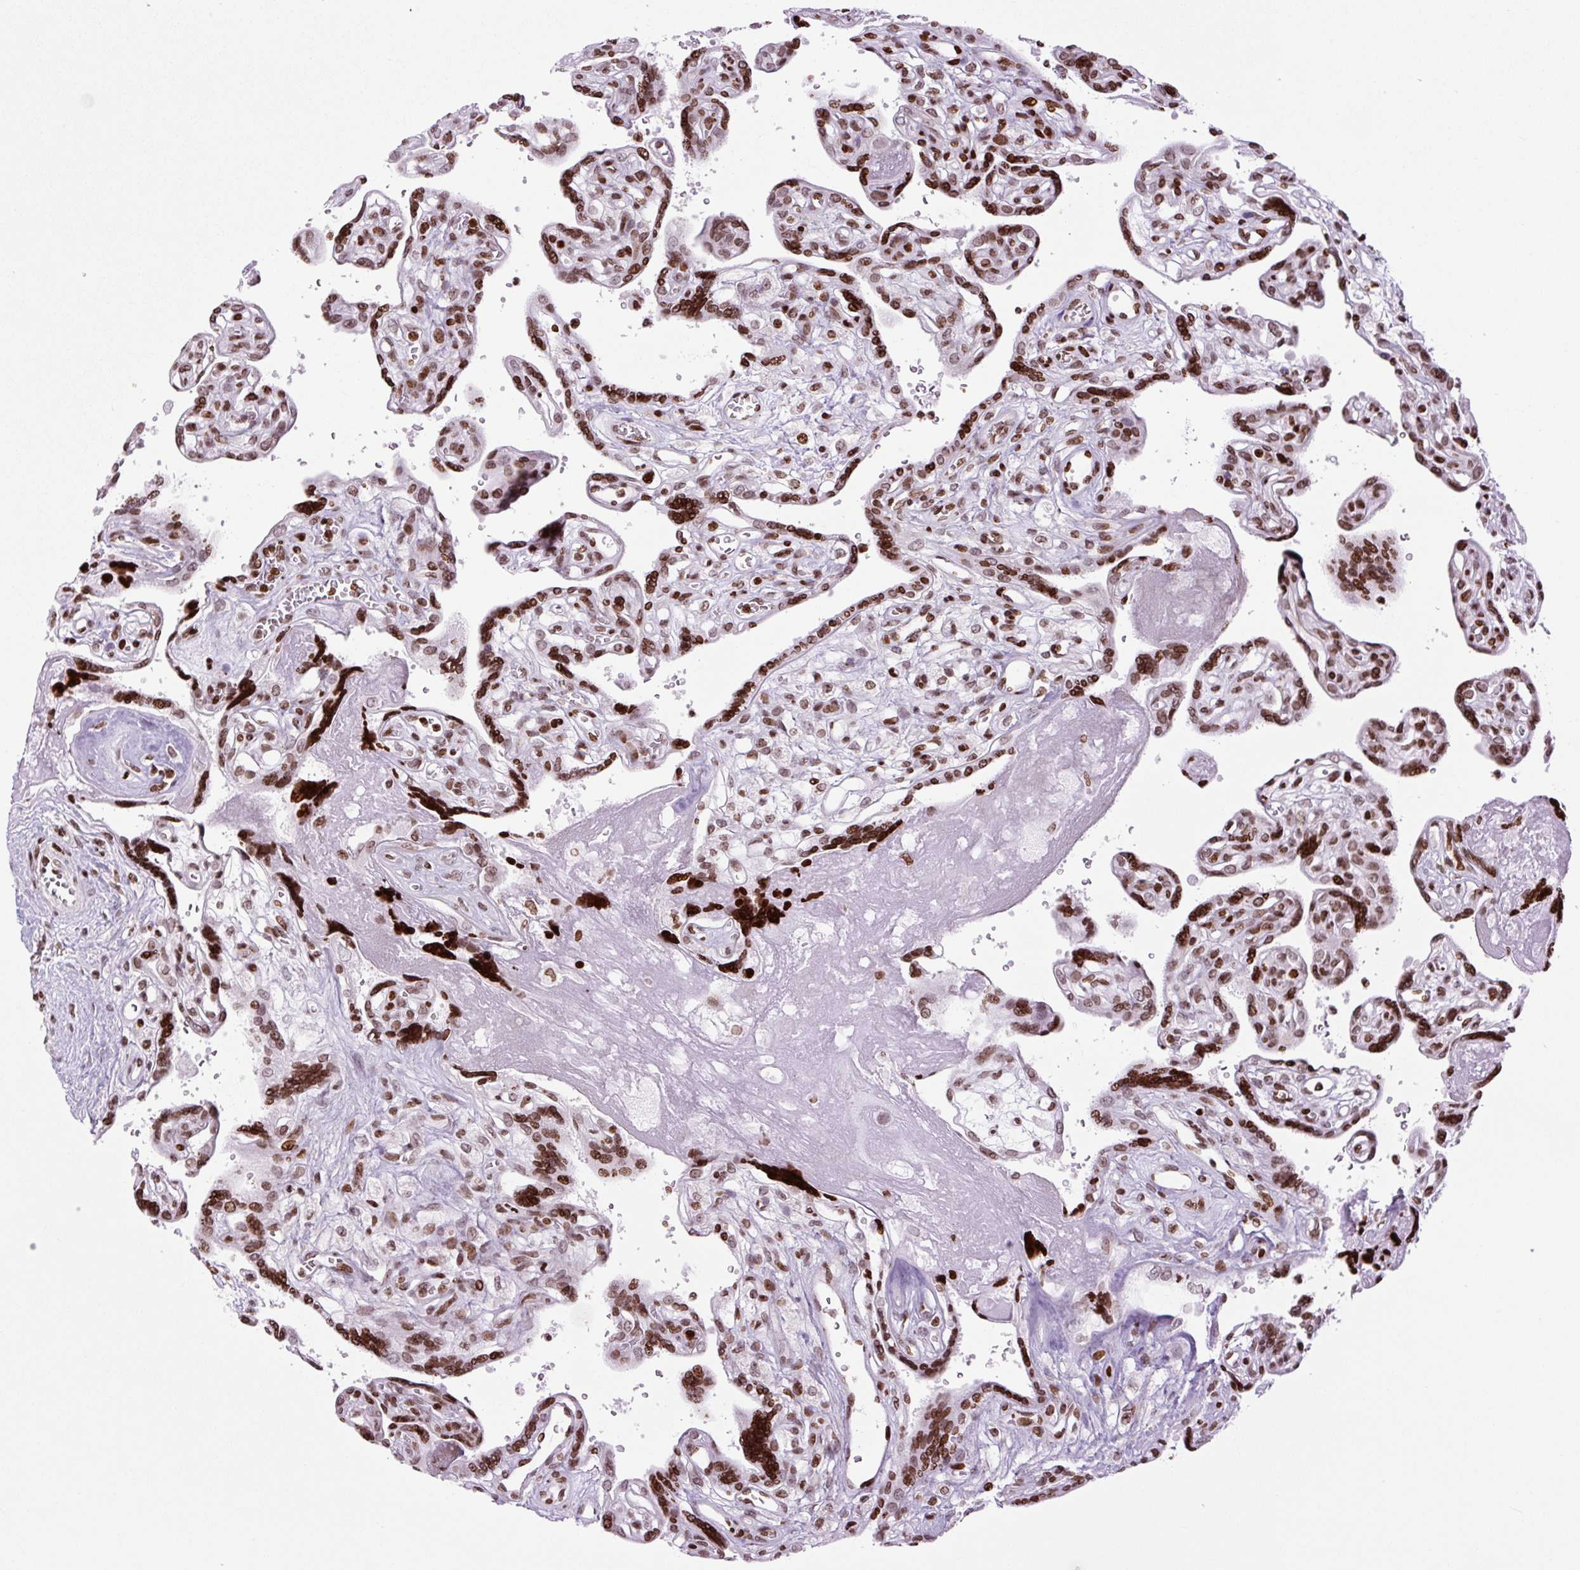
{"staining": {"intensity": "moderate", "quantity": "<25%", "location": "nuclear"}, "tissue": "placenta", "cell_type": "Decidual cells", "image_type": "normal", "snomed": [{"axis": "morphology", "description": "Normal tissue, NOS"}, {"axis": "topography", "description": "Placenta"}], "caption": "The image shows staining of normal placenta, revealing moderate nuclear protein expression (brown color) within decidual cells.", "gene": "H1", "patient": {"sex": "female", "age": 39}}